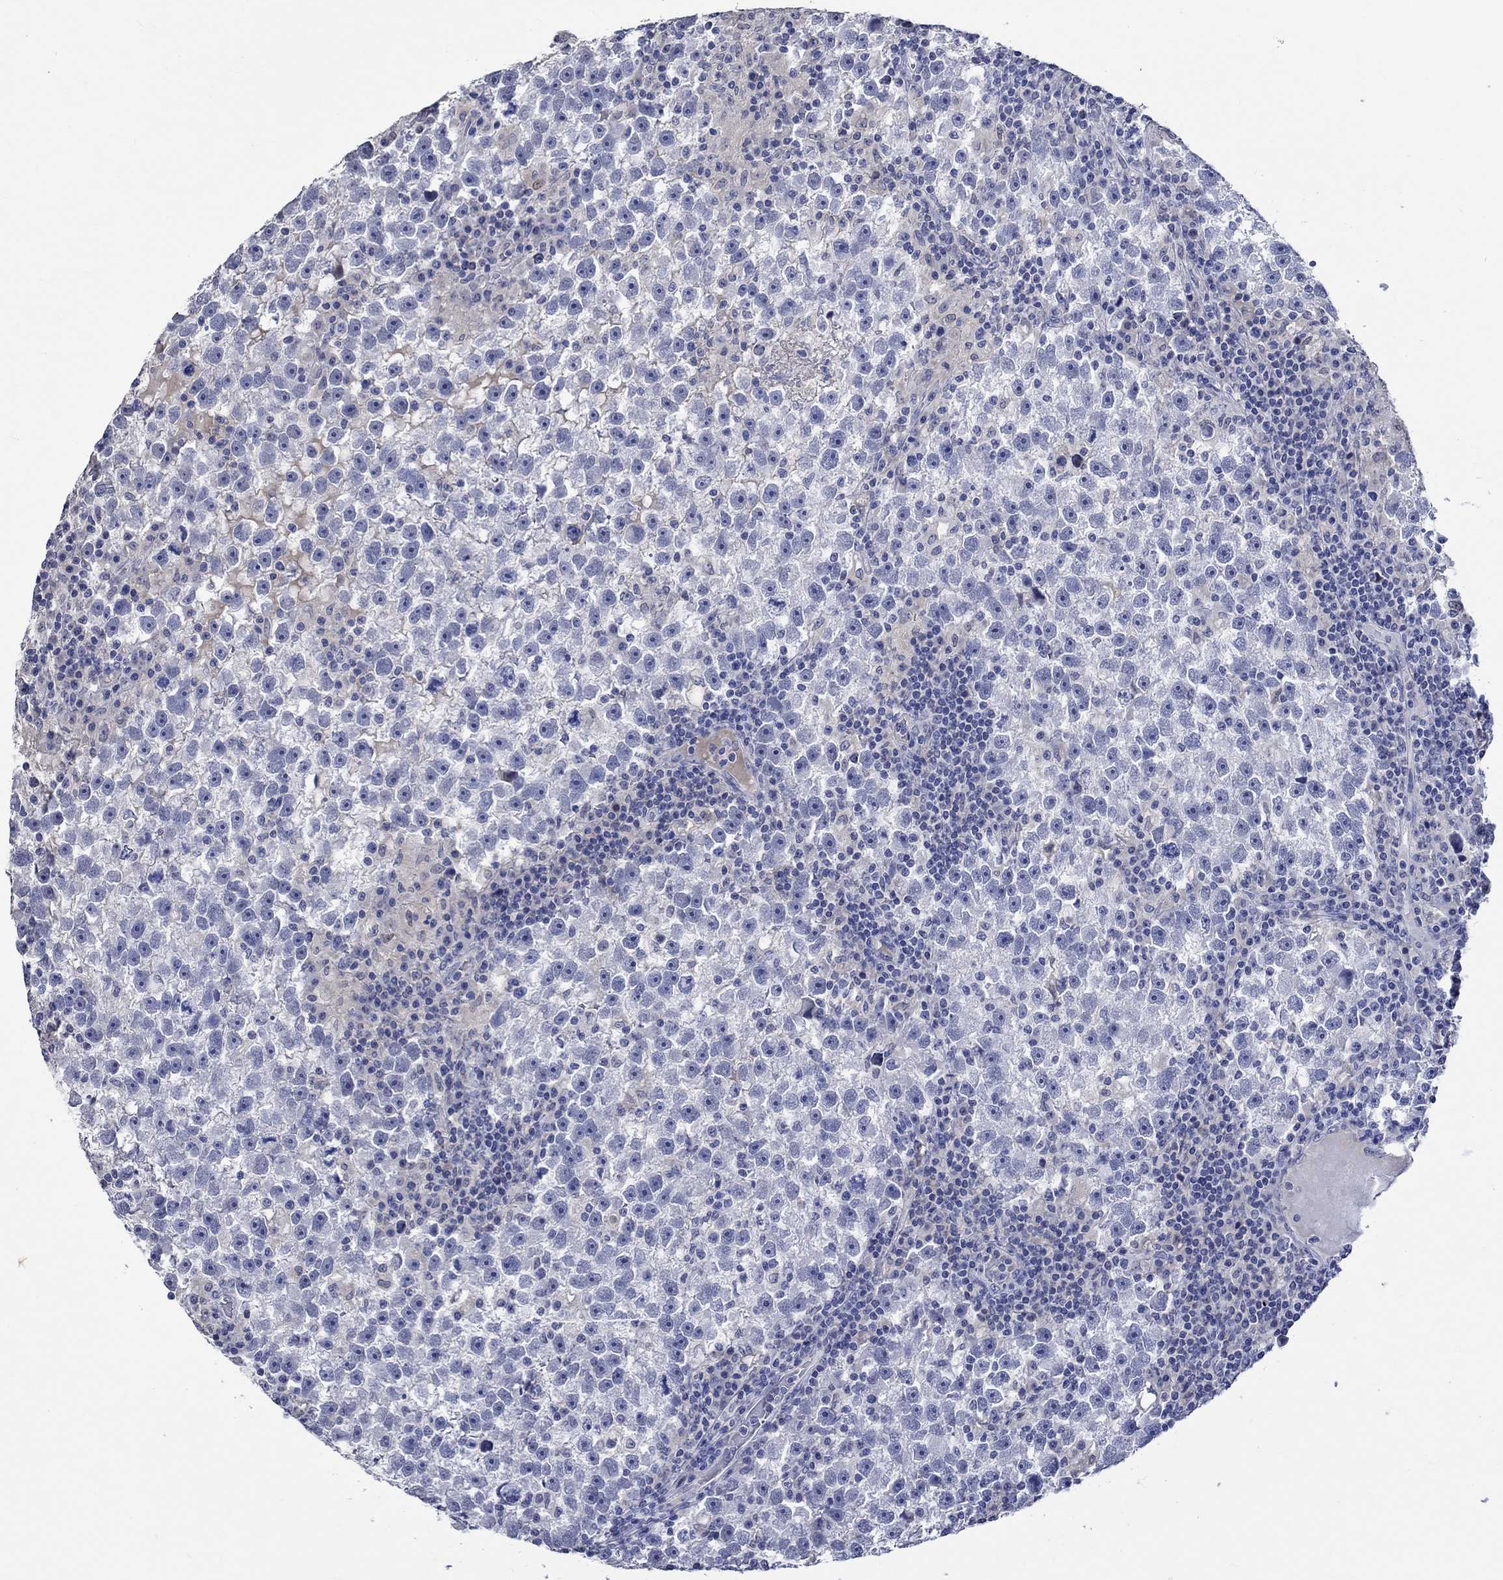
{"staining": {"intensity": "negative", "quantity": "none", "location": "none"}, "tissue": "testis cancer", "cell_type": "Tumor cells", "image_type": "cancer", "snomed": [{"axis": "morphology", "description": "Seminoma, NOS"}, {"axis": "topography", "description": "Testis"}], "caption": "A micrograph of human testis cancer is negative for staining in tumor cells.", "gene": "KLHL35", "patient": {"sex": "male", "age": 47}}